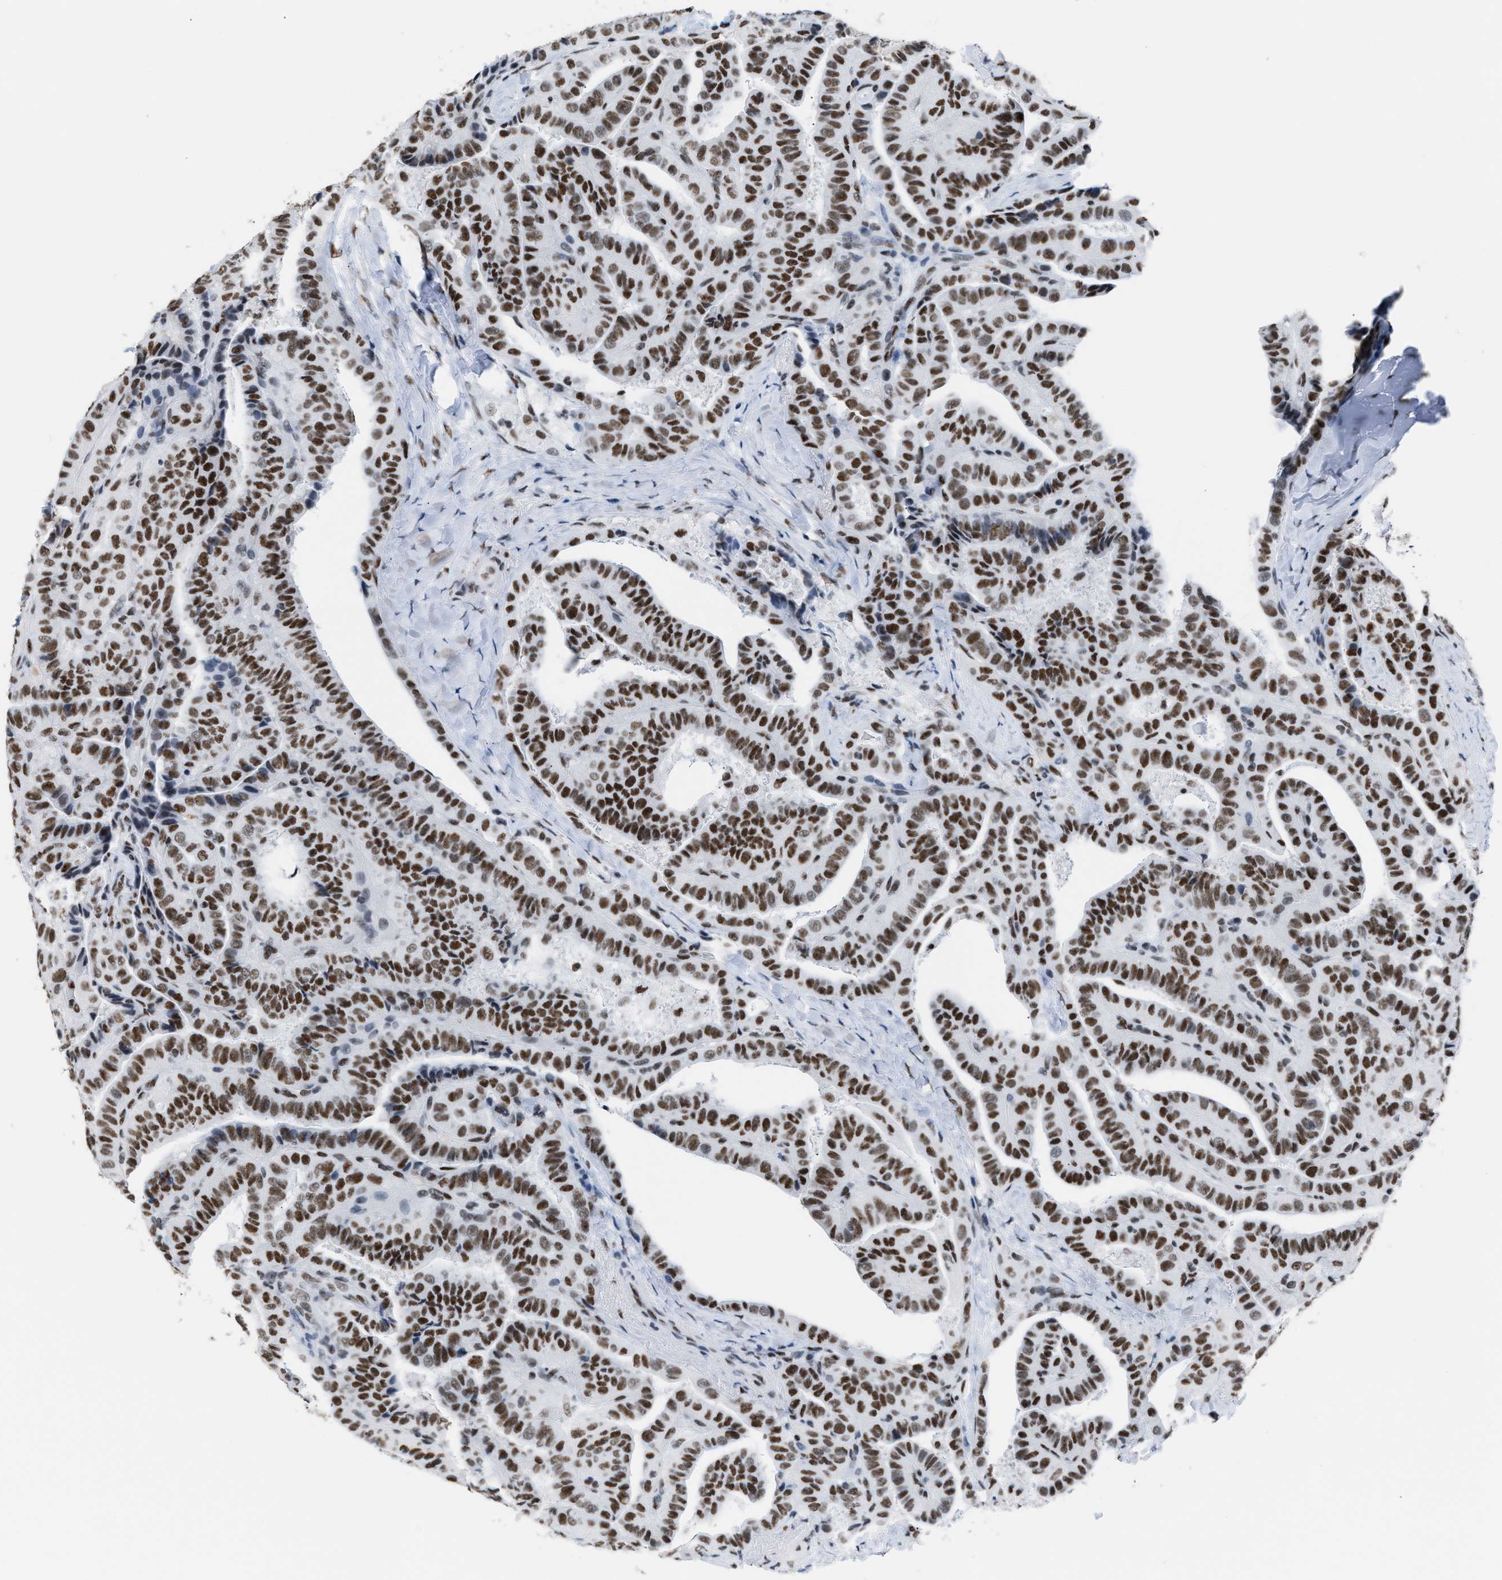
{"staining": {"intensity": "moderate", "quantity": ">75%", "location": "nuclear"}, "tissue": "thyroid cancer", "cell_type": "Tumor cells", "image_type": "cancer", "snomed": [{"axis": "morphology", "description": "Papillary adenocarcinoma, NOS"}, {"axis": "topography", "description": "Thyroid gland"}], "caption": "Tumor cells reveal medium levels of moderate nuclear staining in about >75% of cells in human thyroid cancer (papillary adenocarcinoma). The staining is performed using DAB (3,3'-diaminobenzidine) brown chromogen to label protein expression. The nuclei are counter-stained blue using hematoxylin.", "gene": "CCAR2", "patient": {"sex": "male", "age": 77}}